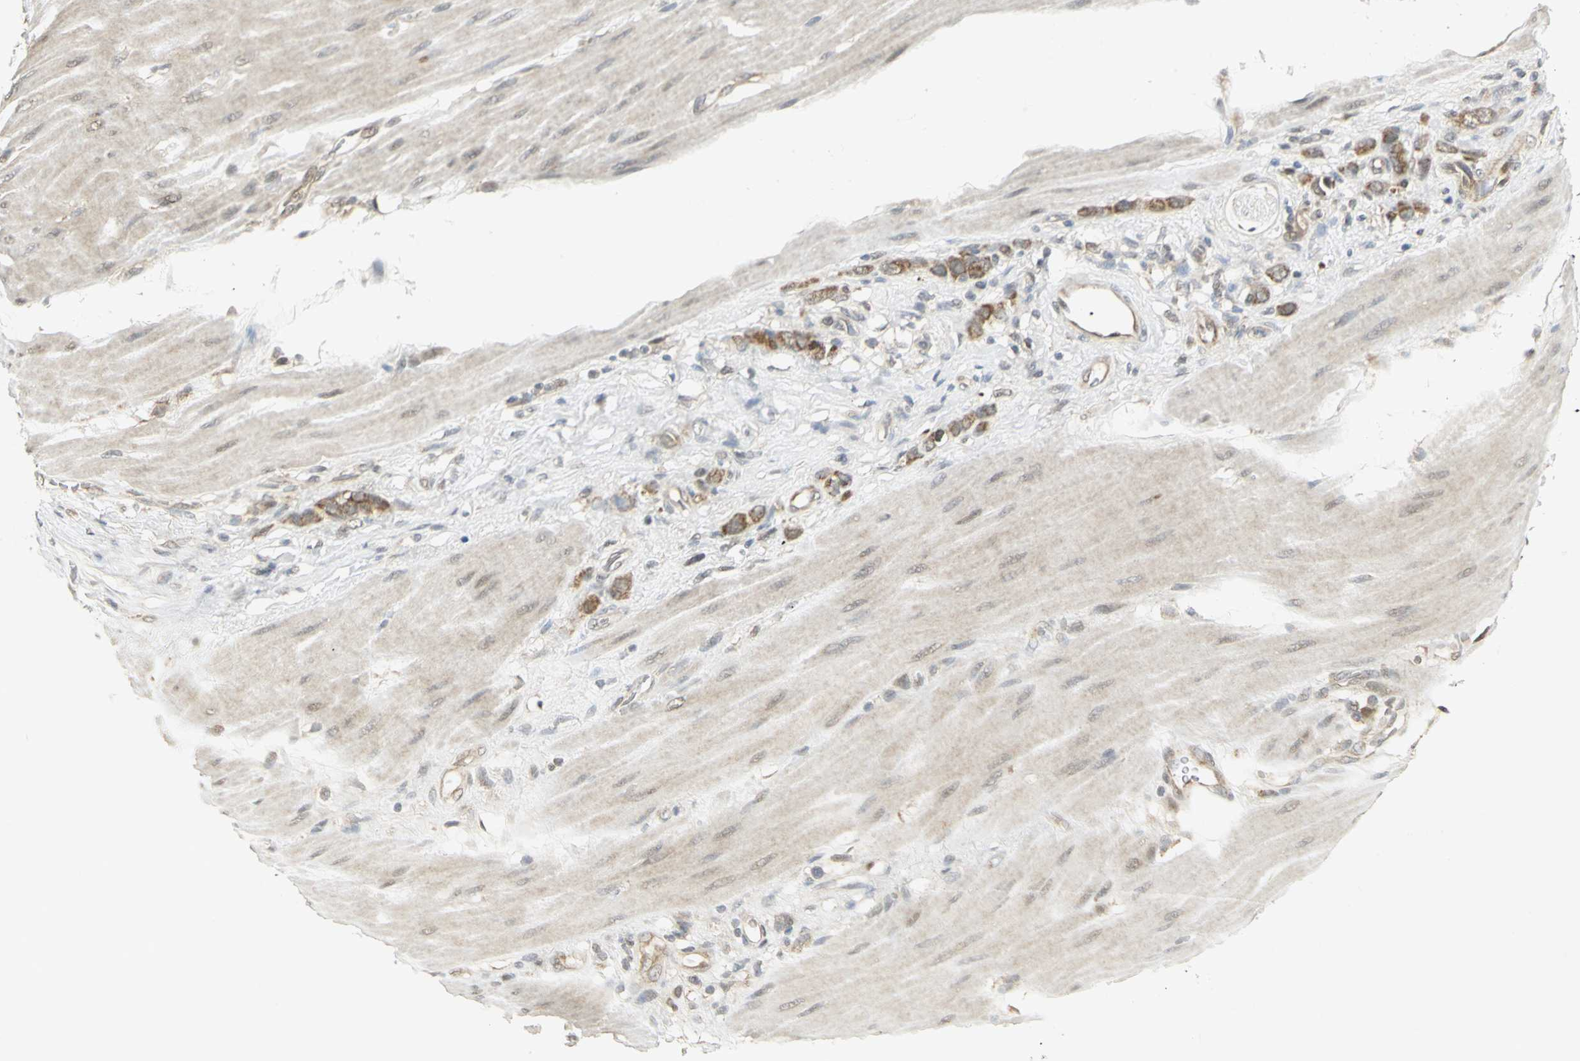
{"staining": {"intensity": "moderate", "quantity": ">75%", "location": "cytoplasmic/membranous"}, "tissue": "stomach cancer", "cell_type": "Tumor cells", "image_type": "cancer", "snomed": [{"axis": "morphology", "description": "Adenocarcinoma, NOS"}, {"axis": "topography", "description": "Stomach"}], "caption": "Human adenocarcinoma (stomach) stained with a protein marker demonstrates moderate staining in tumor cells.", "gene": "PSMC4", "patient": {"sex": "male", "age": 82}}